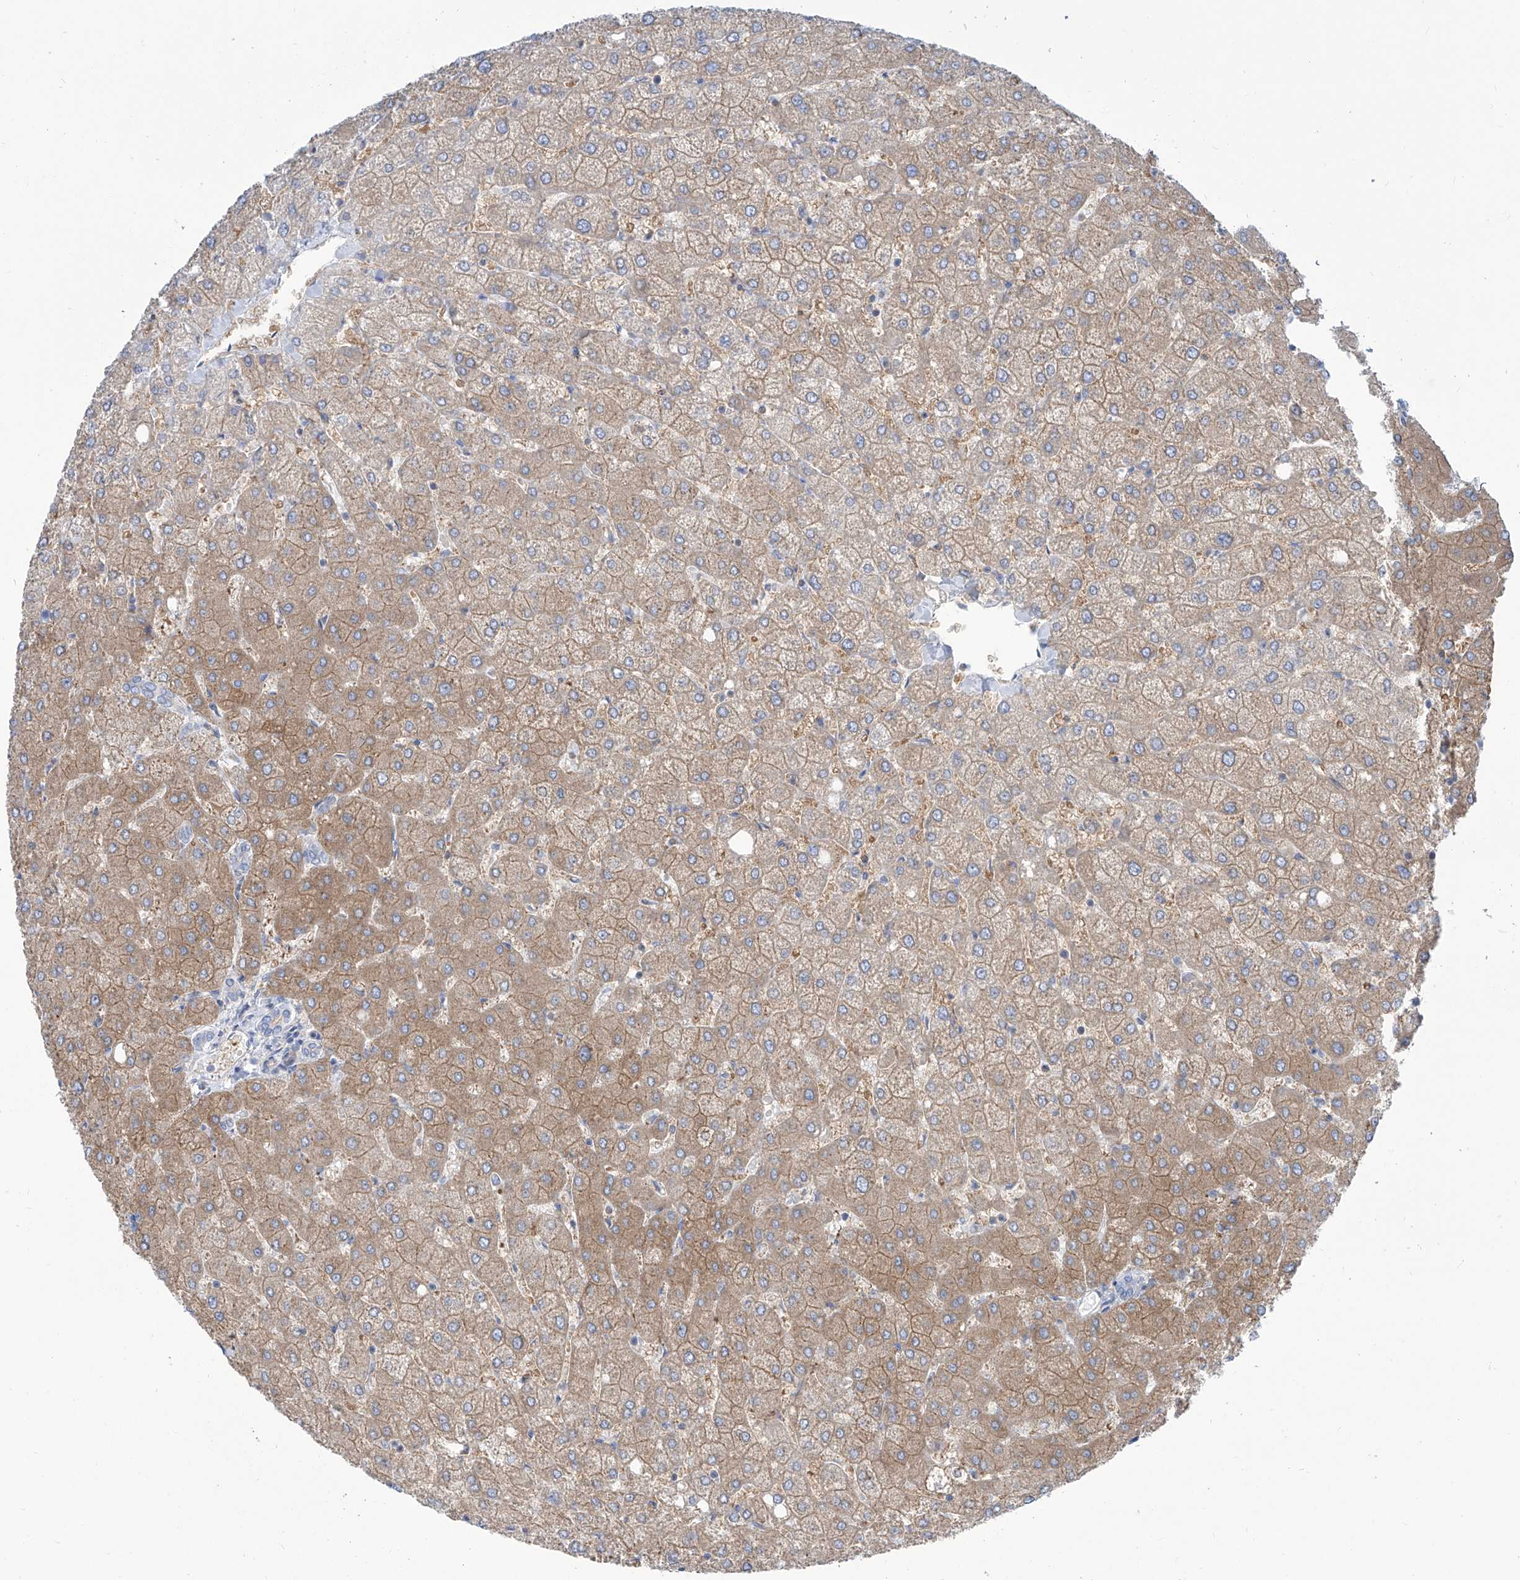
{"staining": {"intensity": "negative", "quantity": "none", "location": "none"}, "tissue": "liver", "cell_type": "Cholangiocytes", "image_type": "normal", "snomed": [{"axis": "morphology", "description": "Normal tissue, NOS"}, {"axis": "topography", "description": "Liver"}], "caption": "The histopathology image displays no significant expression in cholangiocytes of liver.", "gene": "TMEM209", "patient": {"sex": "female", "age": 54}}